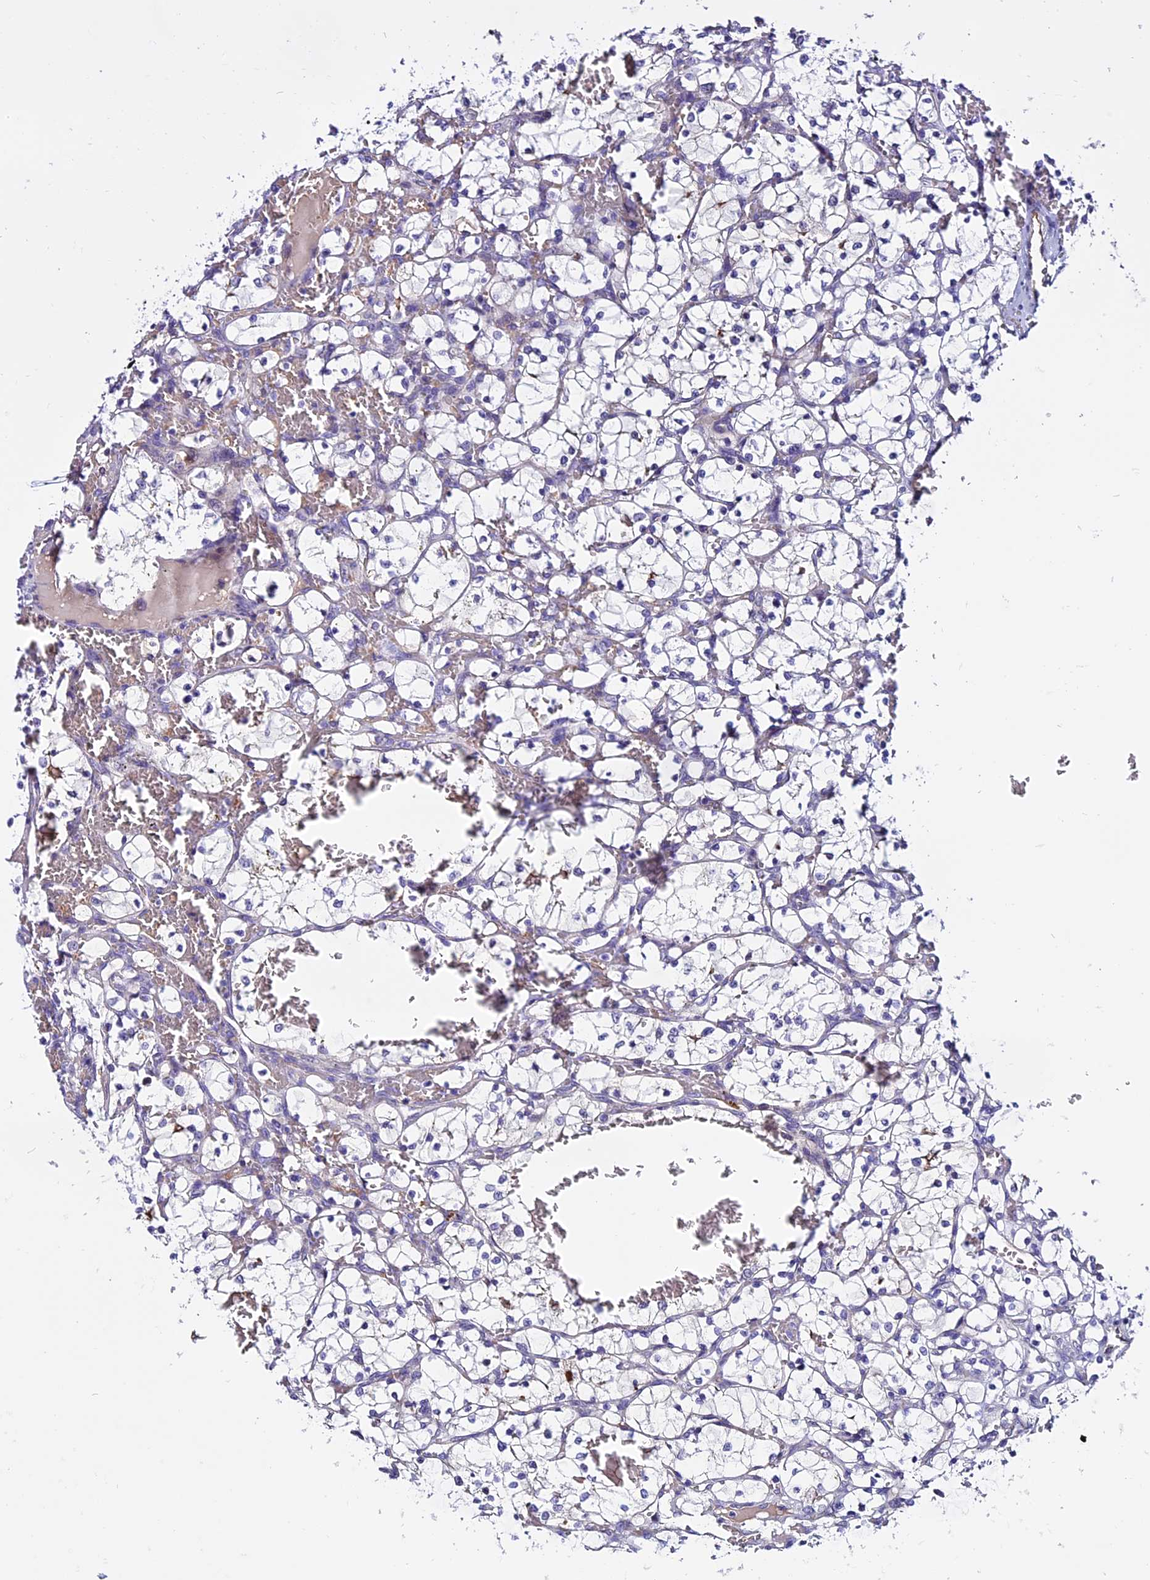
{"staining": {"intensity": "negative", "quantity": "none", "location": "none"}, "tissue": "renal cancer", "cell_type": "Tumor cells", "image_type": "cancer", "snomed": [{"axis": "morphology", "description": "Adenocarcinoma, NOS"}, {"axis": "topography", "description": "Kidney"}], "caption": "DAB immunohistochemical staining of adenocarcinoma (renal) exhibits no significant positivity in tumor cells. The staining was performed using DAB (3,3'-diaminobenzidine) to visualize the protein expression in brown, while the nuclei were stained in blue with hematoxylin (Magnification: 20x).", "gene": "C9orf40", "patient": {"sex": "female", "age": 69}}